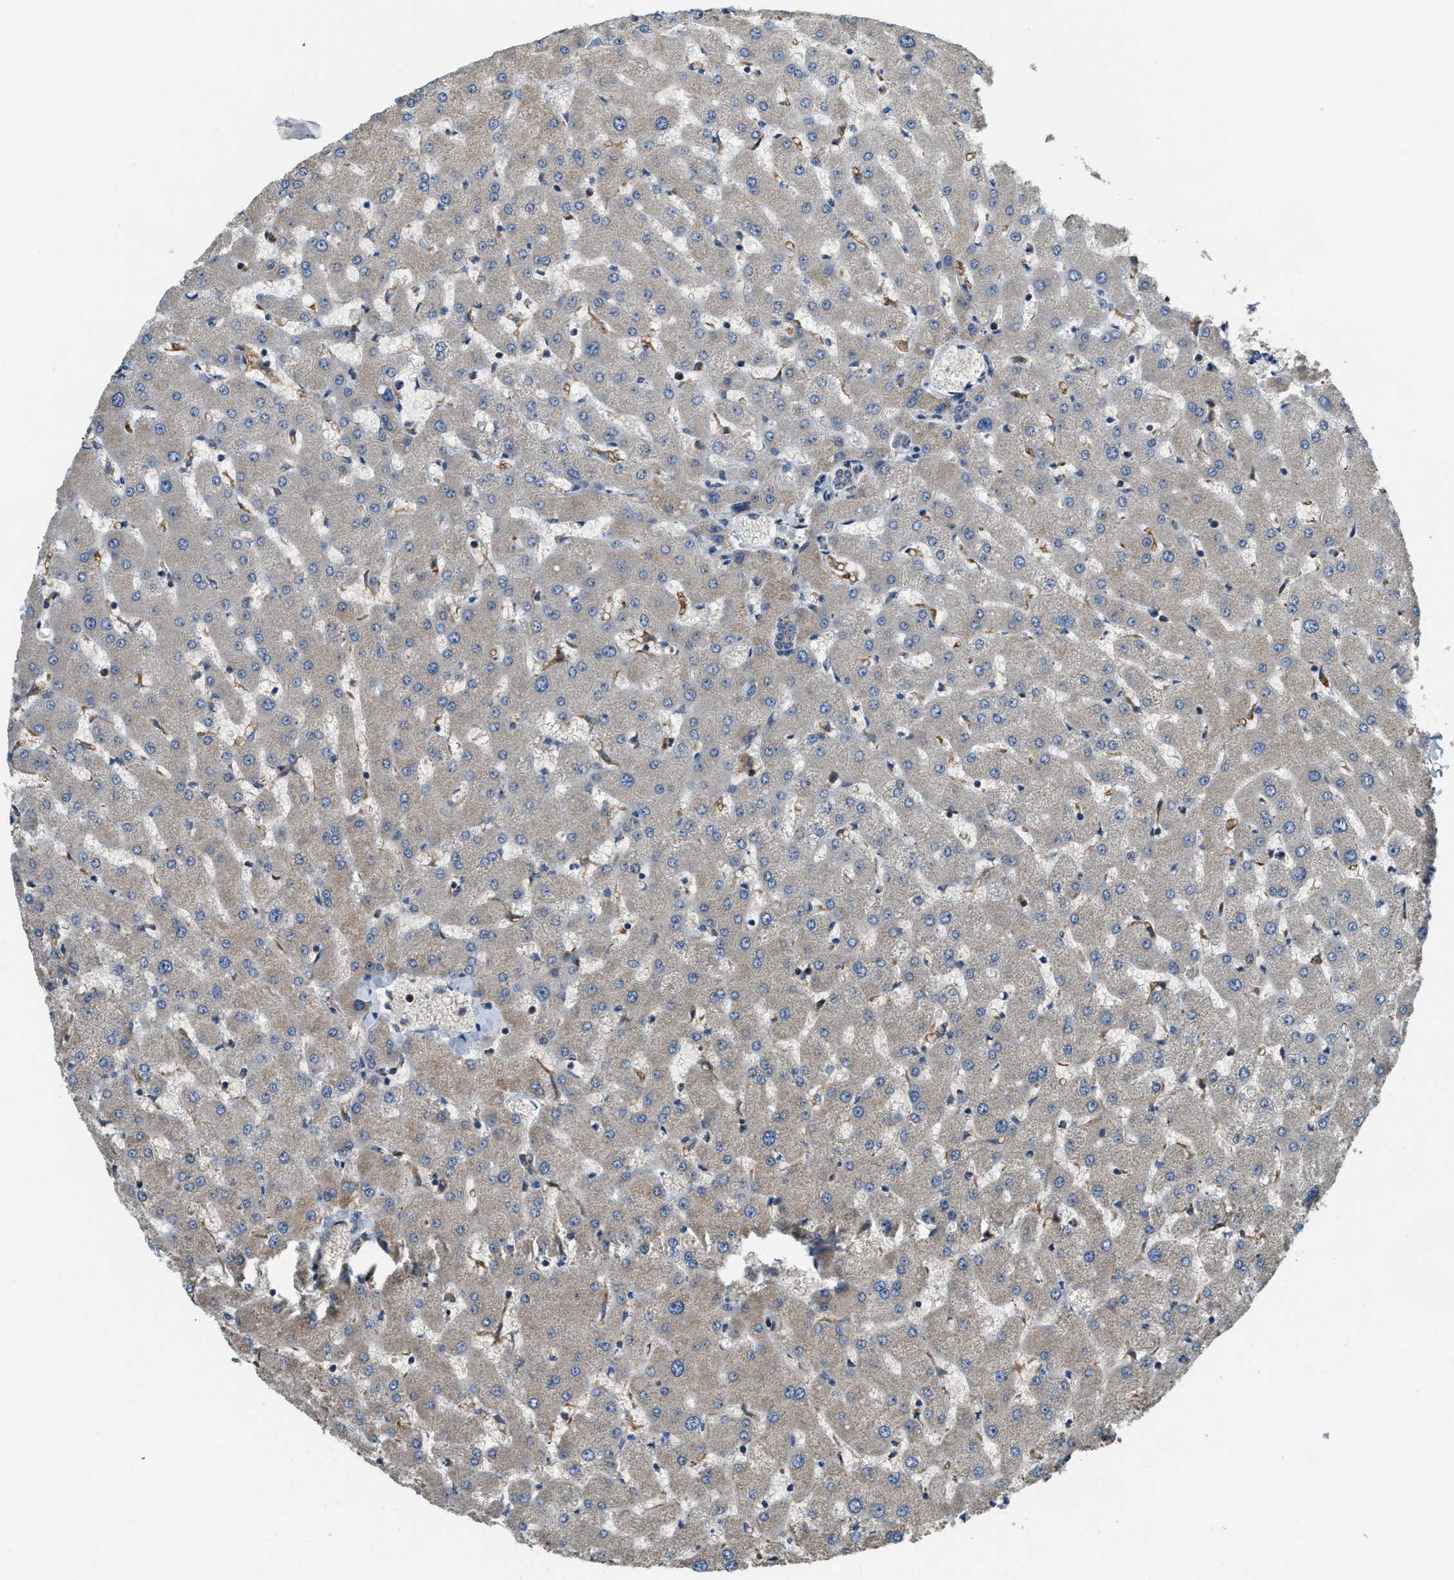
{"staining": {"intensity": "moderate", "quantity": ">75%", "location": "cytoplasmic/membranous"}, "tissue": "liver", "cell_type": "Cholangiocytes", "image_type": "normal", "snomed": [{"axis": "morphology", "description": "Normal tissue, NOS"}, {"axis": "topography", "description": "Liver"}], "caption": "Immunohistochemistry (IHC) micrograph of unremarkable liver: human liver stained using immunohistochemistry demonstrates medium levels of moderate protein expression localized specifically in the cytoplasmic/membranous of cholangiocytes, appearing as a cytoplasmic/membranous brown color.", "gene": "STARD3NL", "patient": {"sex": "female", "age": 63}}